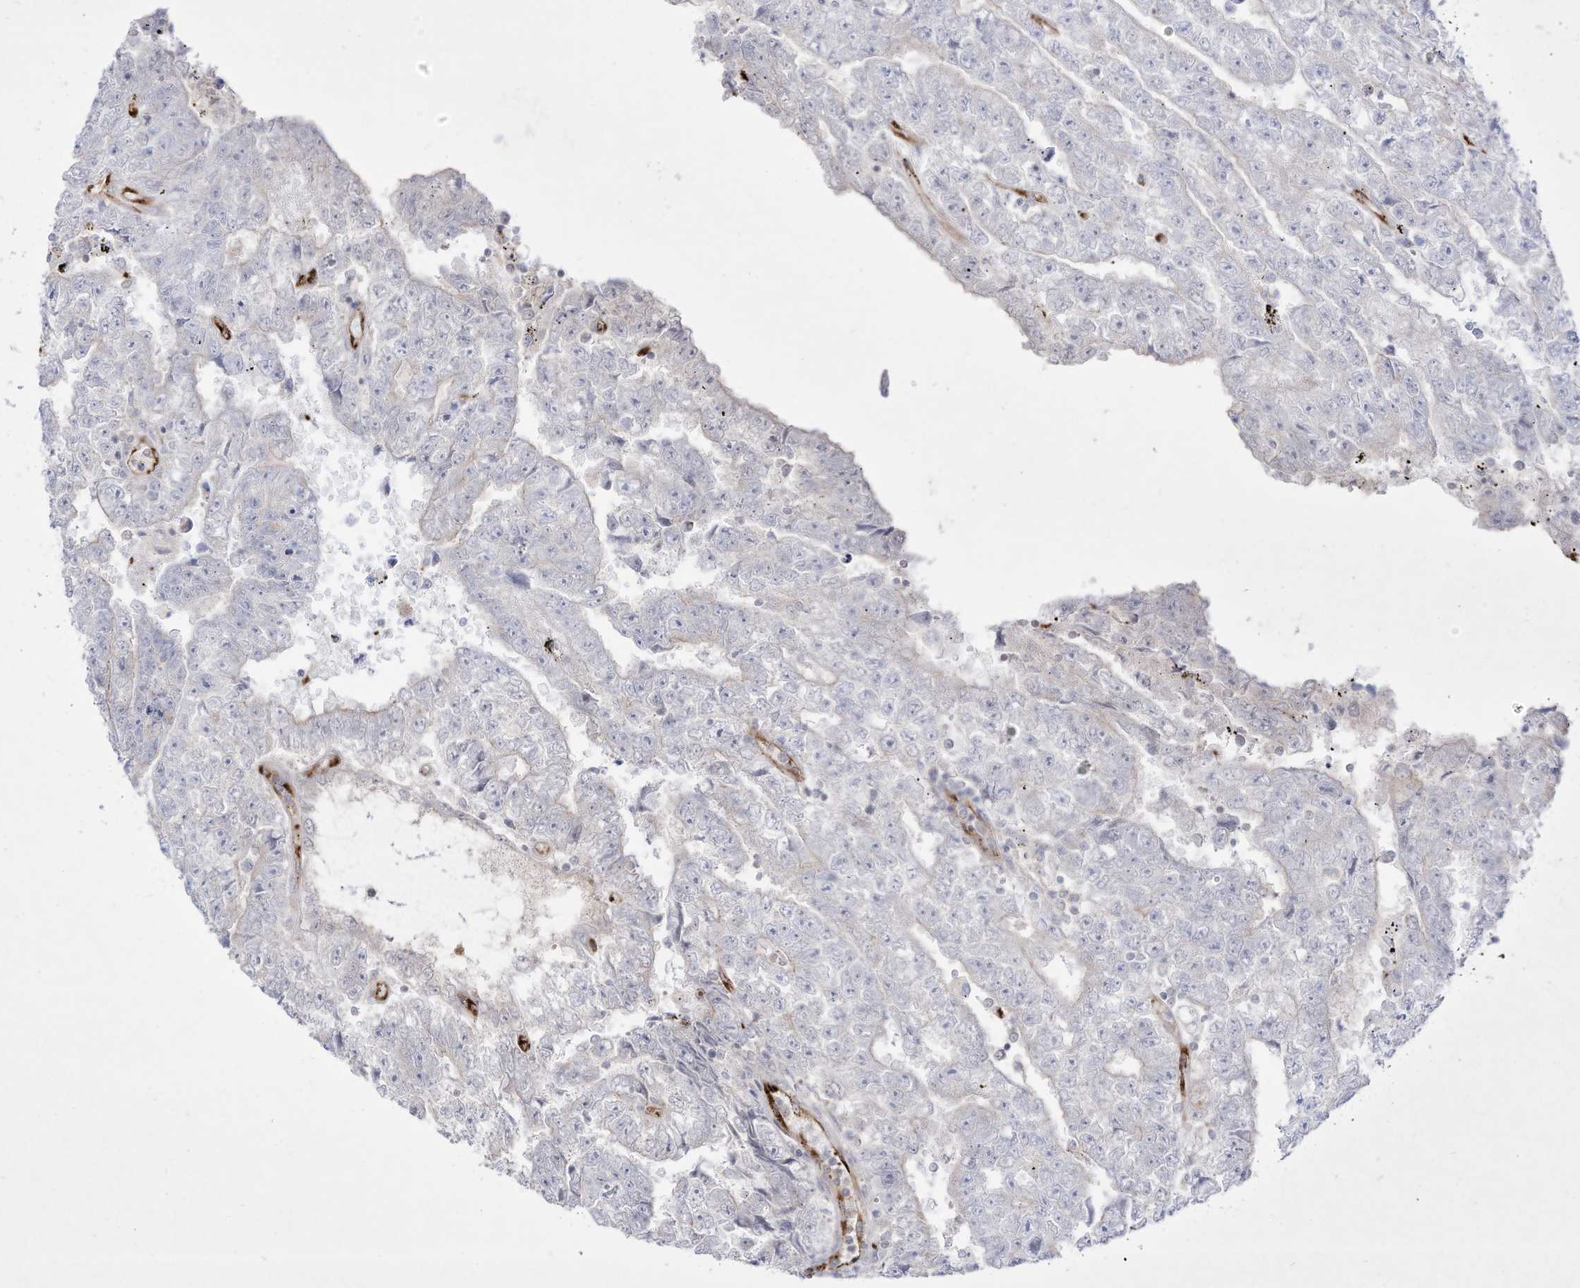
{"staining": {"intensity": "negative", "quantity": "none", "location": "none"}, "tissue": "testis cancer", "cell_type": "Tumor cells", "image_type": "cancer", "snomed": [{"axis": "morphology", "description": "Carcinoma, Embryonal, NOS"}, {"axis": "topography", "description": "Testis"}], "caption": "The micrograph demonstrates no significant staining in tumor cells of testis cancer.", "gene": "ZGRF1", "patient": {"sex": "male", "age": 25}}